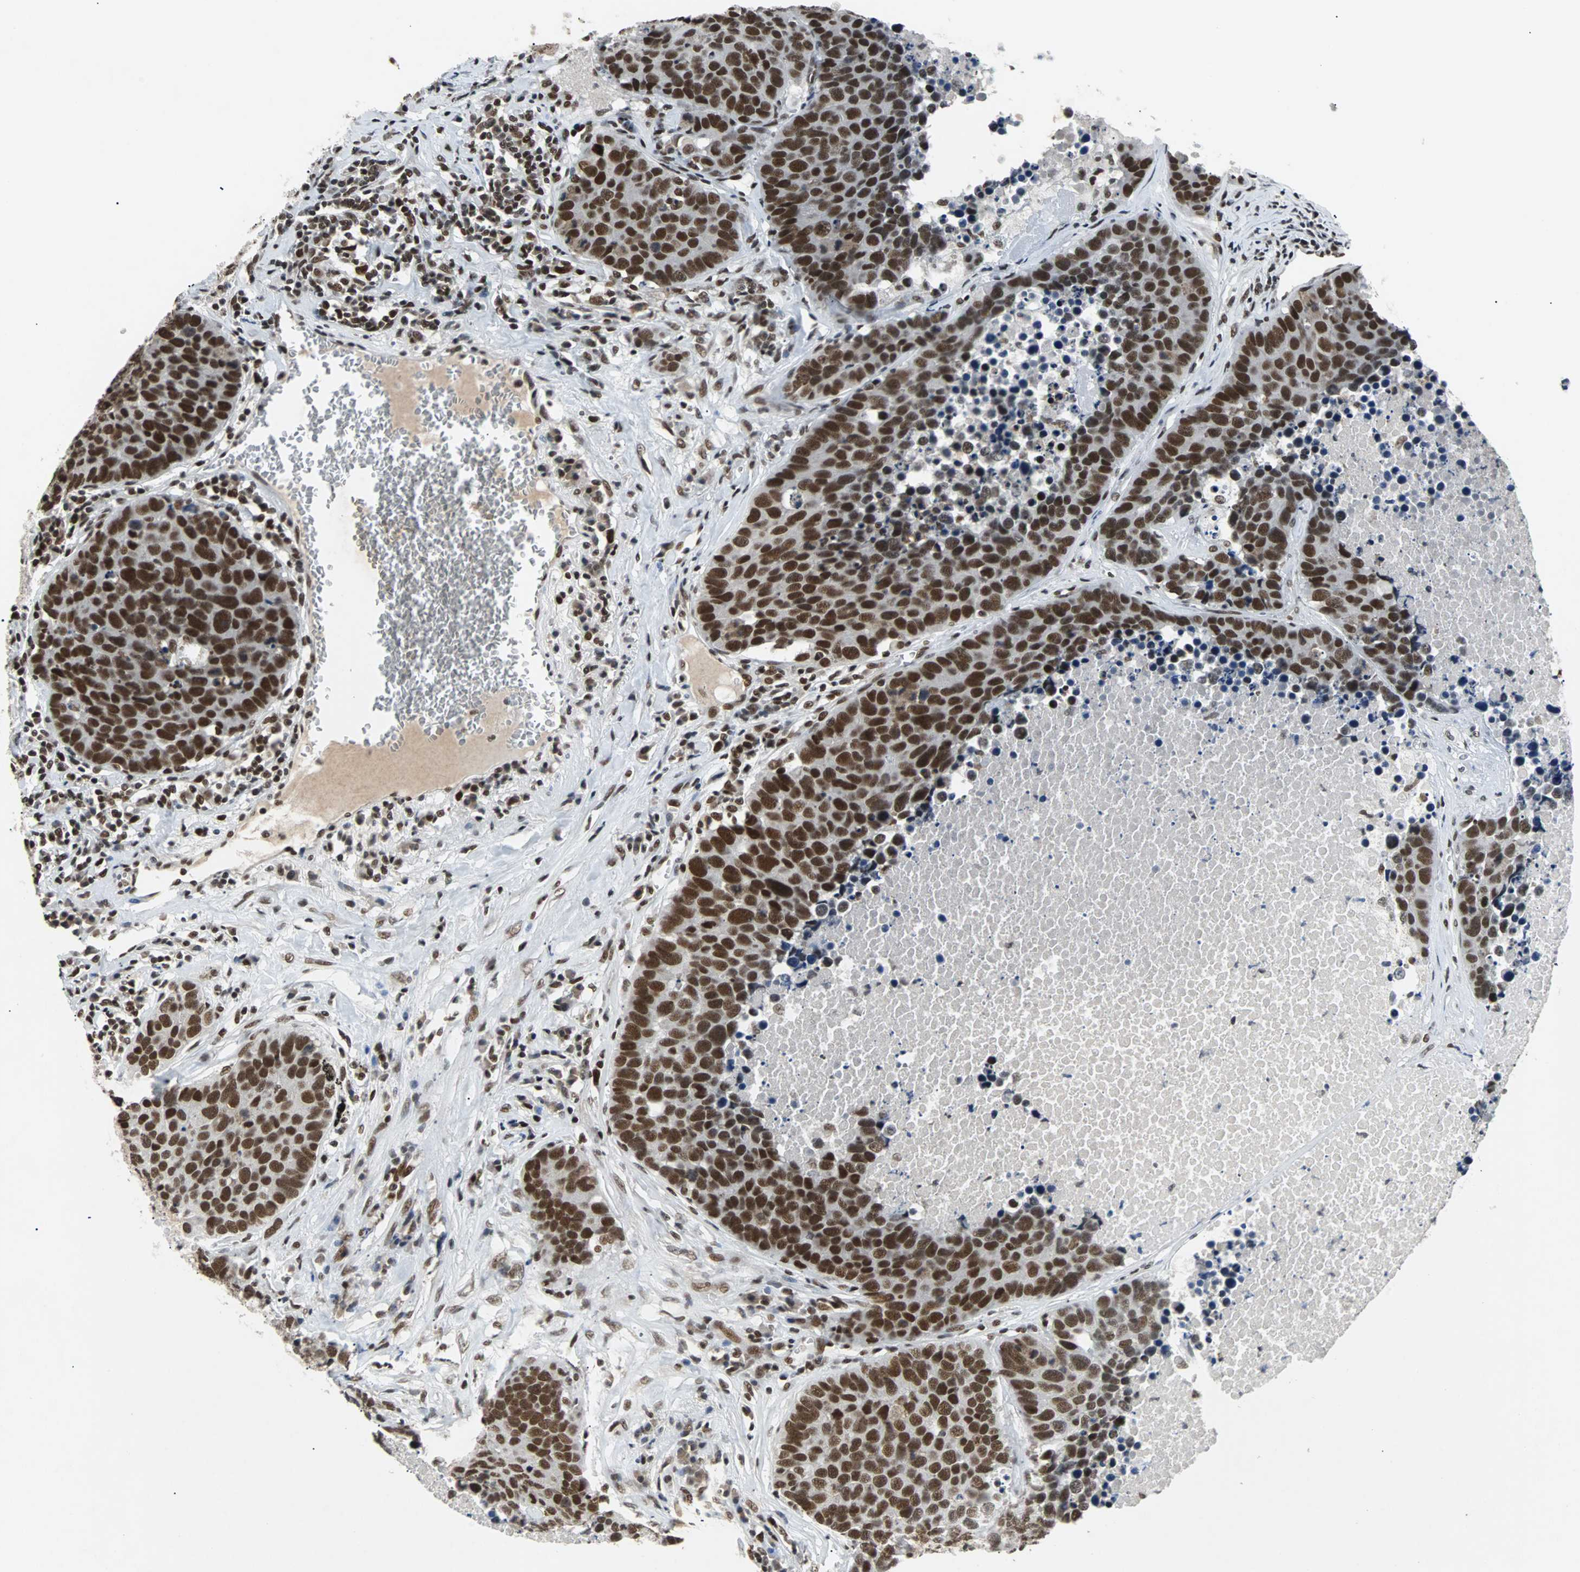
{"staining": {"intensity": "strong", "quantity": ">75%", "location": "nuclear"}, "tissue": "carcinoid", "cell_type": "Tumor cells", "image_type": "cancer", "snomed": [{"axis": "morphology", "description": "Carcinoid, malignant, NOS"}, {"axis": "topography", "description": "Lung"}], "caption": "Immunohistochemical staining of human carcinoid (malignant) reveals strong nuclear protein expression in about >75% of tumor cells. Nuclei are stained in blue.", "gene": "GATAD2A", "patient": {"sex": "male", "age": 60}}